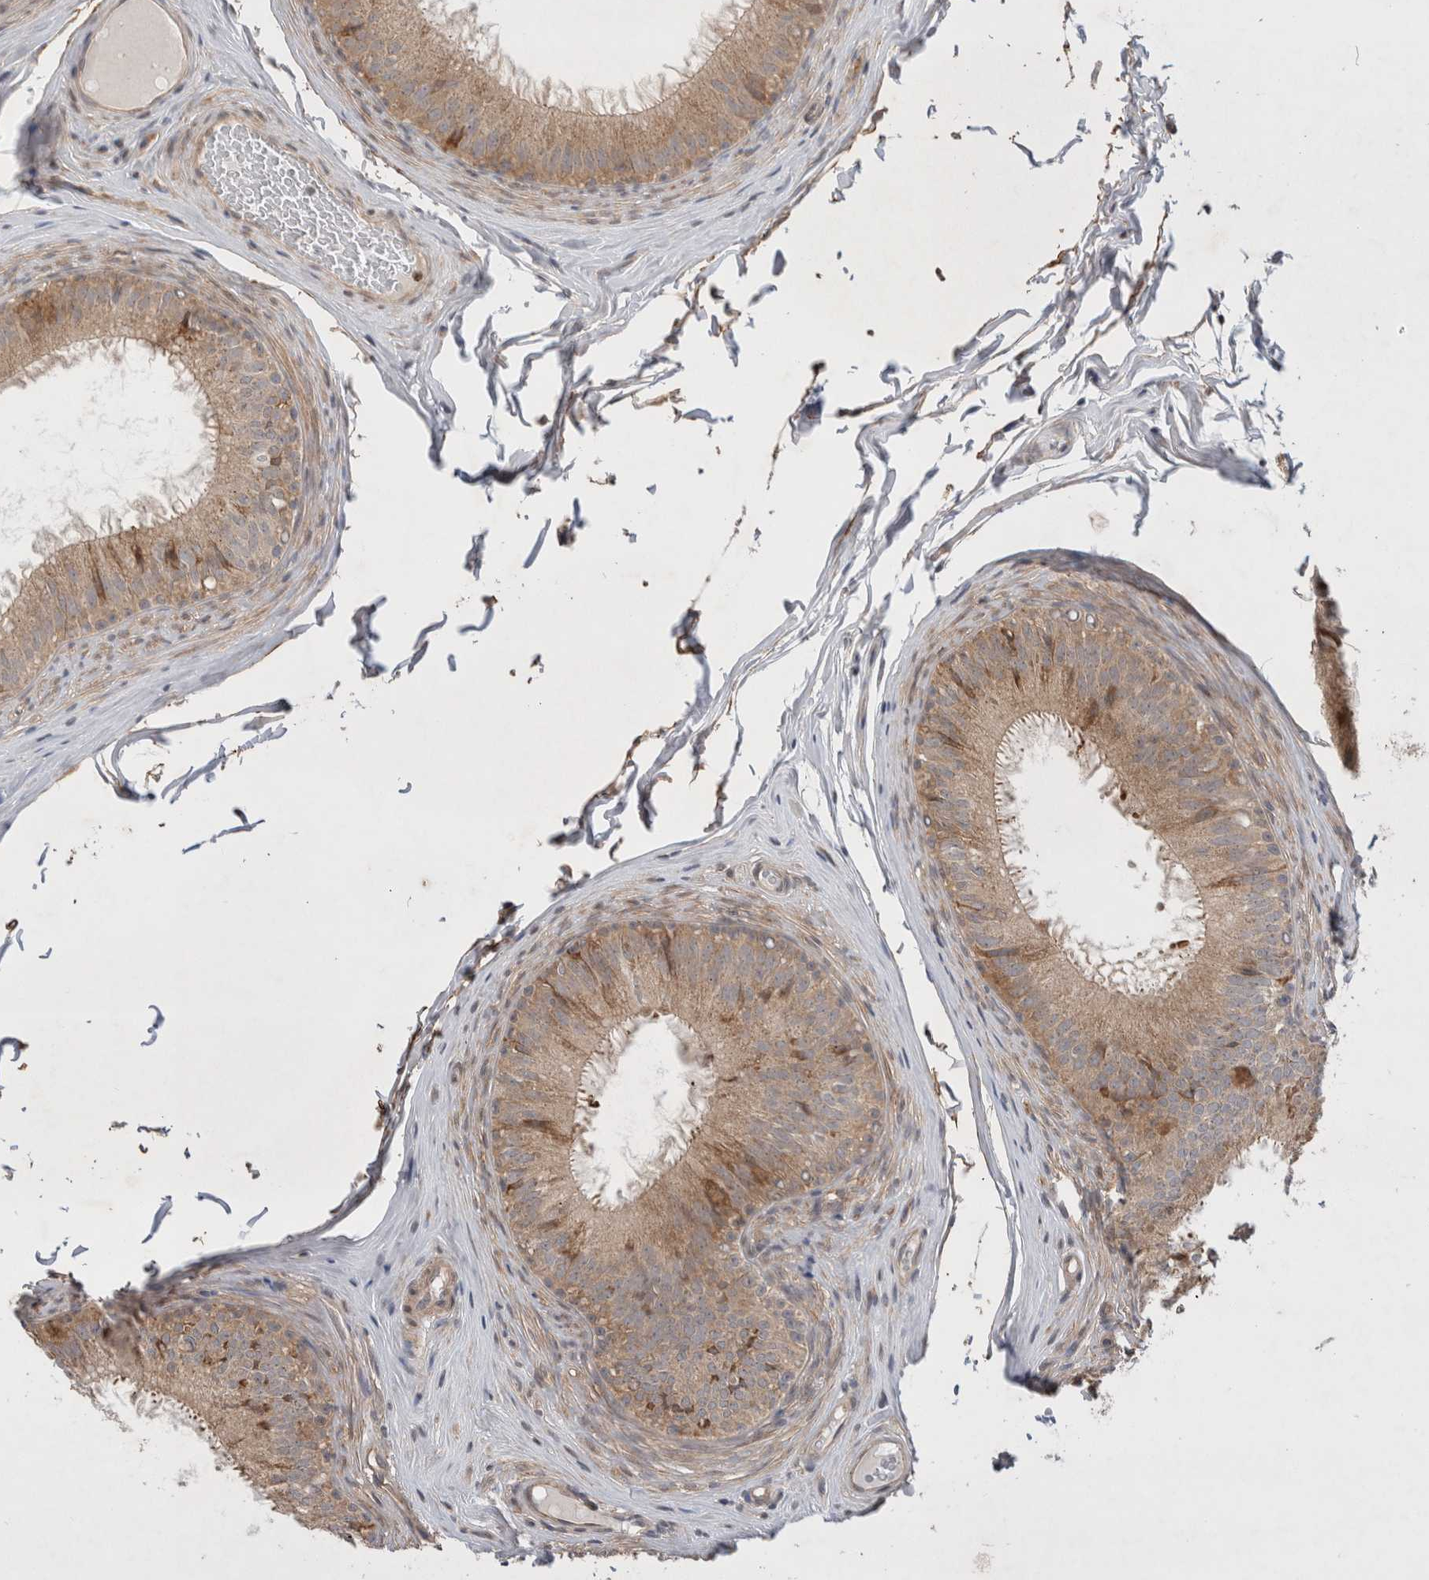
{"staining": {"intensity": "moderate", "quantity": ">75%", "location": "cytoplasmic/membranous"}, "tissue": "epididymis", "cell_type": "Glandular cells", "image_type": "normal", "snomed": [{"axis": "morphology", "description": "Normal tissue, NOS"}, {"axis": "topography", "description": "Epididymis"}], "caption": "Immunohistochemistry (IHC) micrograph of benign human epididymis stained for a protein (brown), which displays medium levels of moderate cytoplasmic/membranous staining in about >75% of glandular cells.", "gene": "GSDMB", "patient": {"sex": "male", "age": 32}}